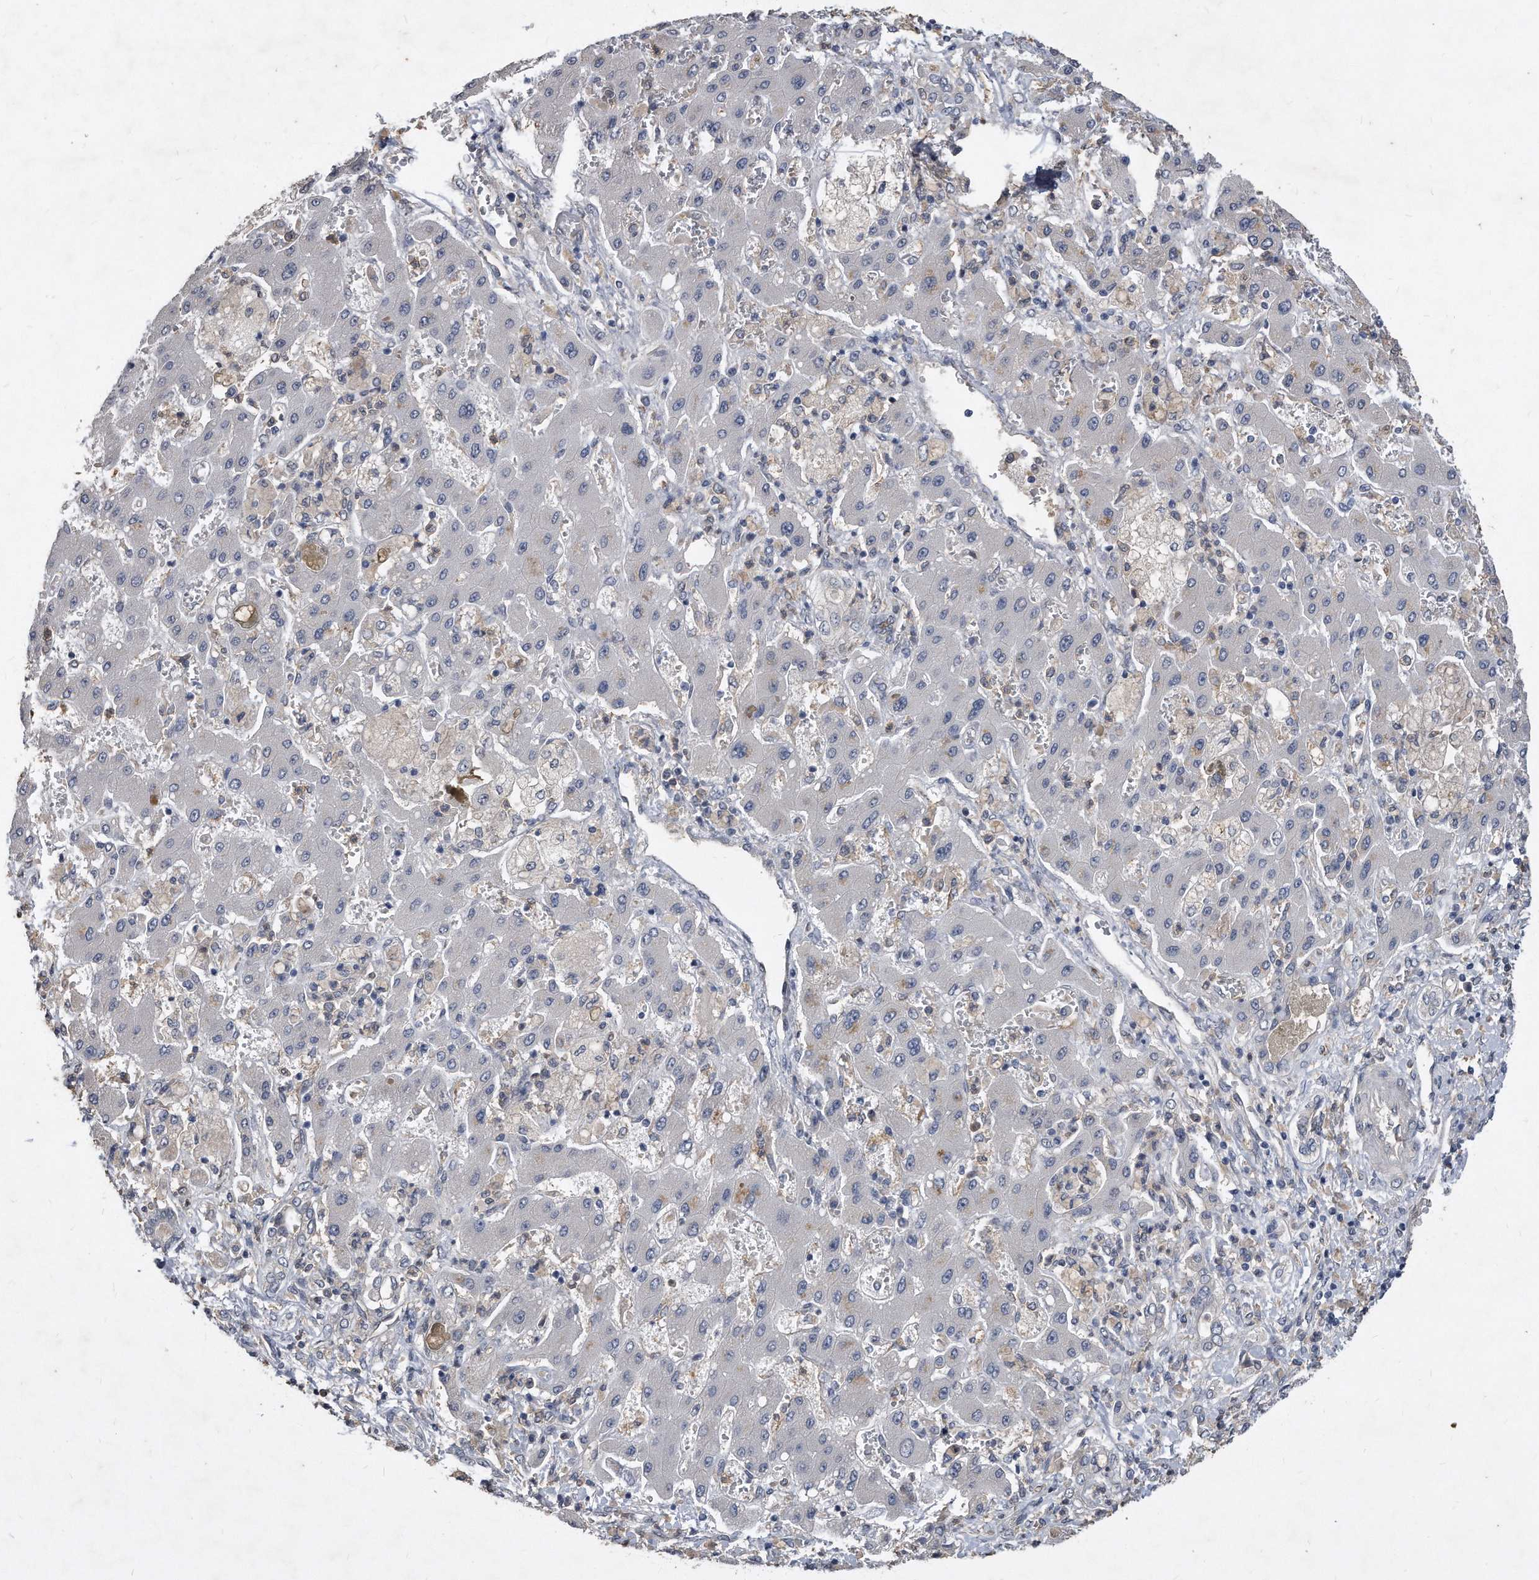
{"staining": {"intensity": "negative", "quantity": "none", "location": "none"}, "tissue": "liver cancer", "cell_type": "Tumor cells", "image_type": "cancer", "snomed": [{"axis": "morphology", "description": "Cholangiocarcinoma"}, {"axis": "topography", "description": "Liver"}], "caption": "The photomicrograph displays no staining of tumor cells in cholangiocarcinoma (liver).", "gene": "HOMER3", "patient": {"sex": "male", "age": 50}}